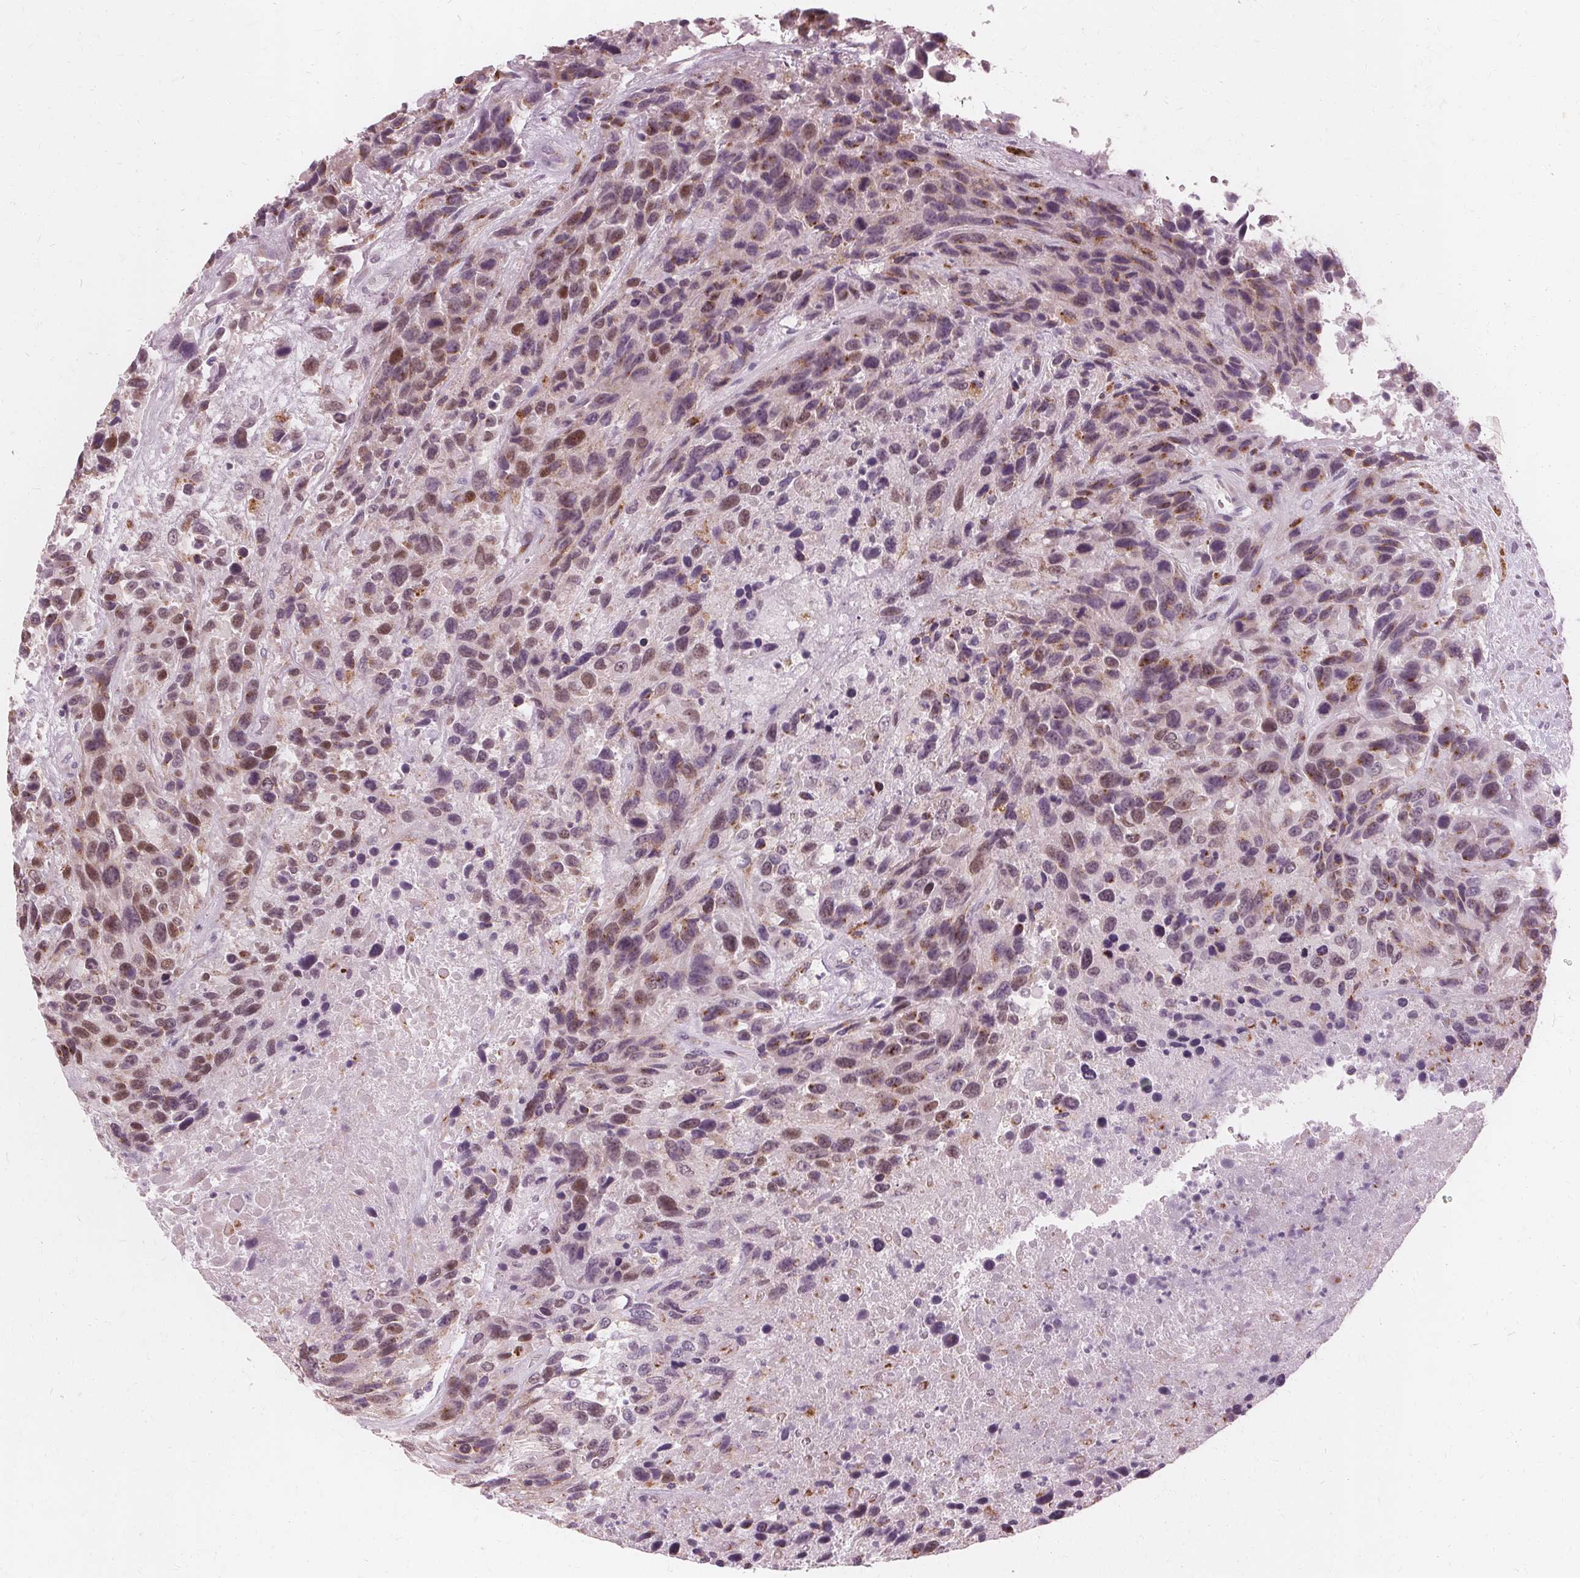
{"staining": {"intensity": "moderate", "quantity": "25%-75%", "location": "cytoplasmic/membranous"}, "tissue": "urothelial cancer", "cell_type": "Tumor cells", "image_type": "cancer", "snomed": [{"axis": "morphology", "description": "Urothelial carcinoma, High grade"}, {"axis": "topography", "description": "Urinary bladder"}], "caption": "Human high-grade urothelial carcinoma stained for a protein (brown) shows moderate cytoplasmic/membranous positive expression in approximately 25%-75% of tumor cells.", "gene": "DNASE2", "patient": {"sex": "female", "age": 70}}